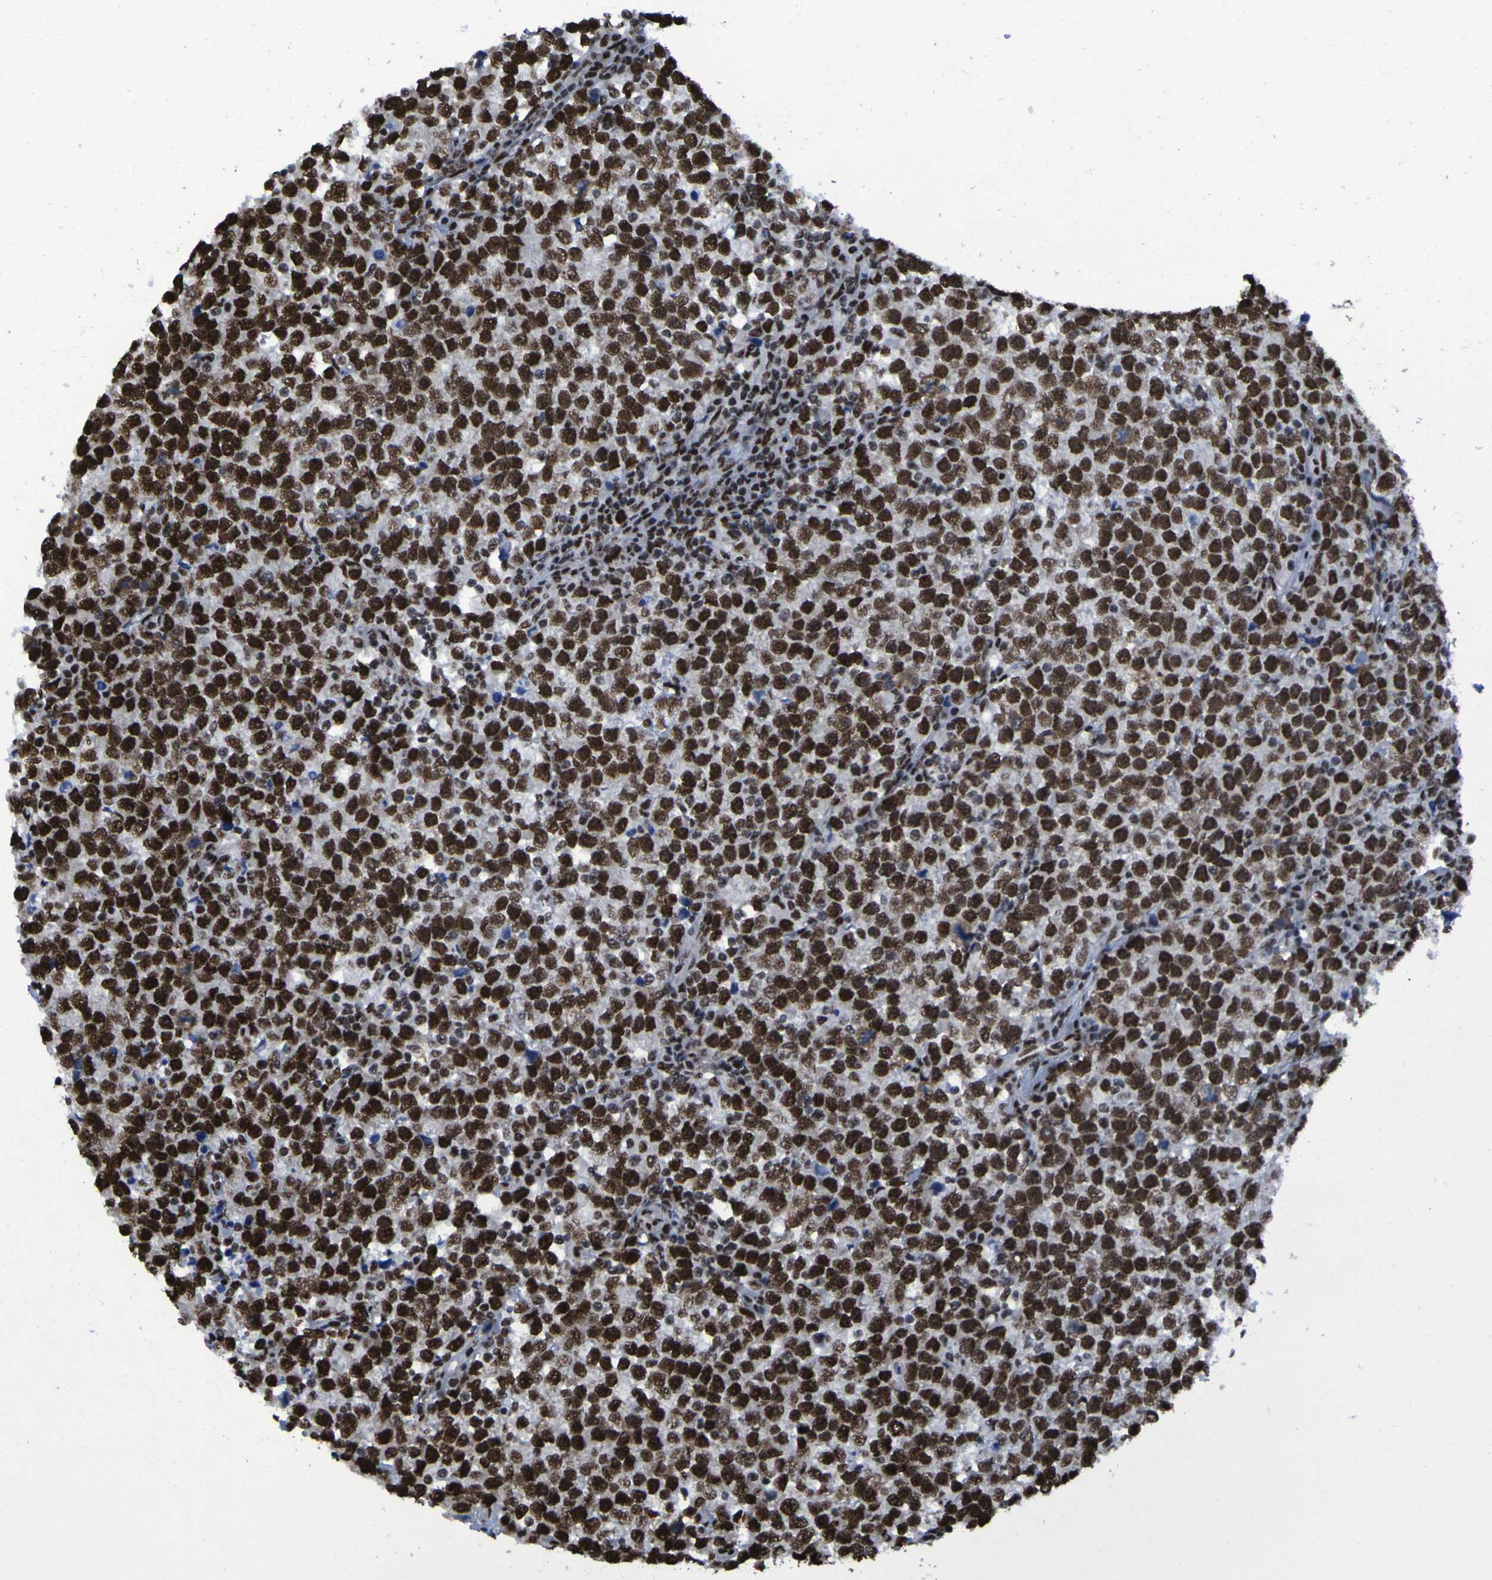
{"staining": {"intensity": "strong", "quantity": ">75%", "location": "nuclear"}, "tissue": "testis cancer", "cell_type": "Tumor cells", "image_type": "cancer", "snomed": [{"axis": "morphology", "description": "Seminoma, NOS"}, {"axis": "topography", "description": "Testis"}], "caption": "Human testis seminoma stained with a protein marker demonstrates strong staining in tumor cells.", "gene": "HNRNPR", "patient": {"sex": "male", "age": 43}}